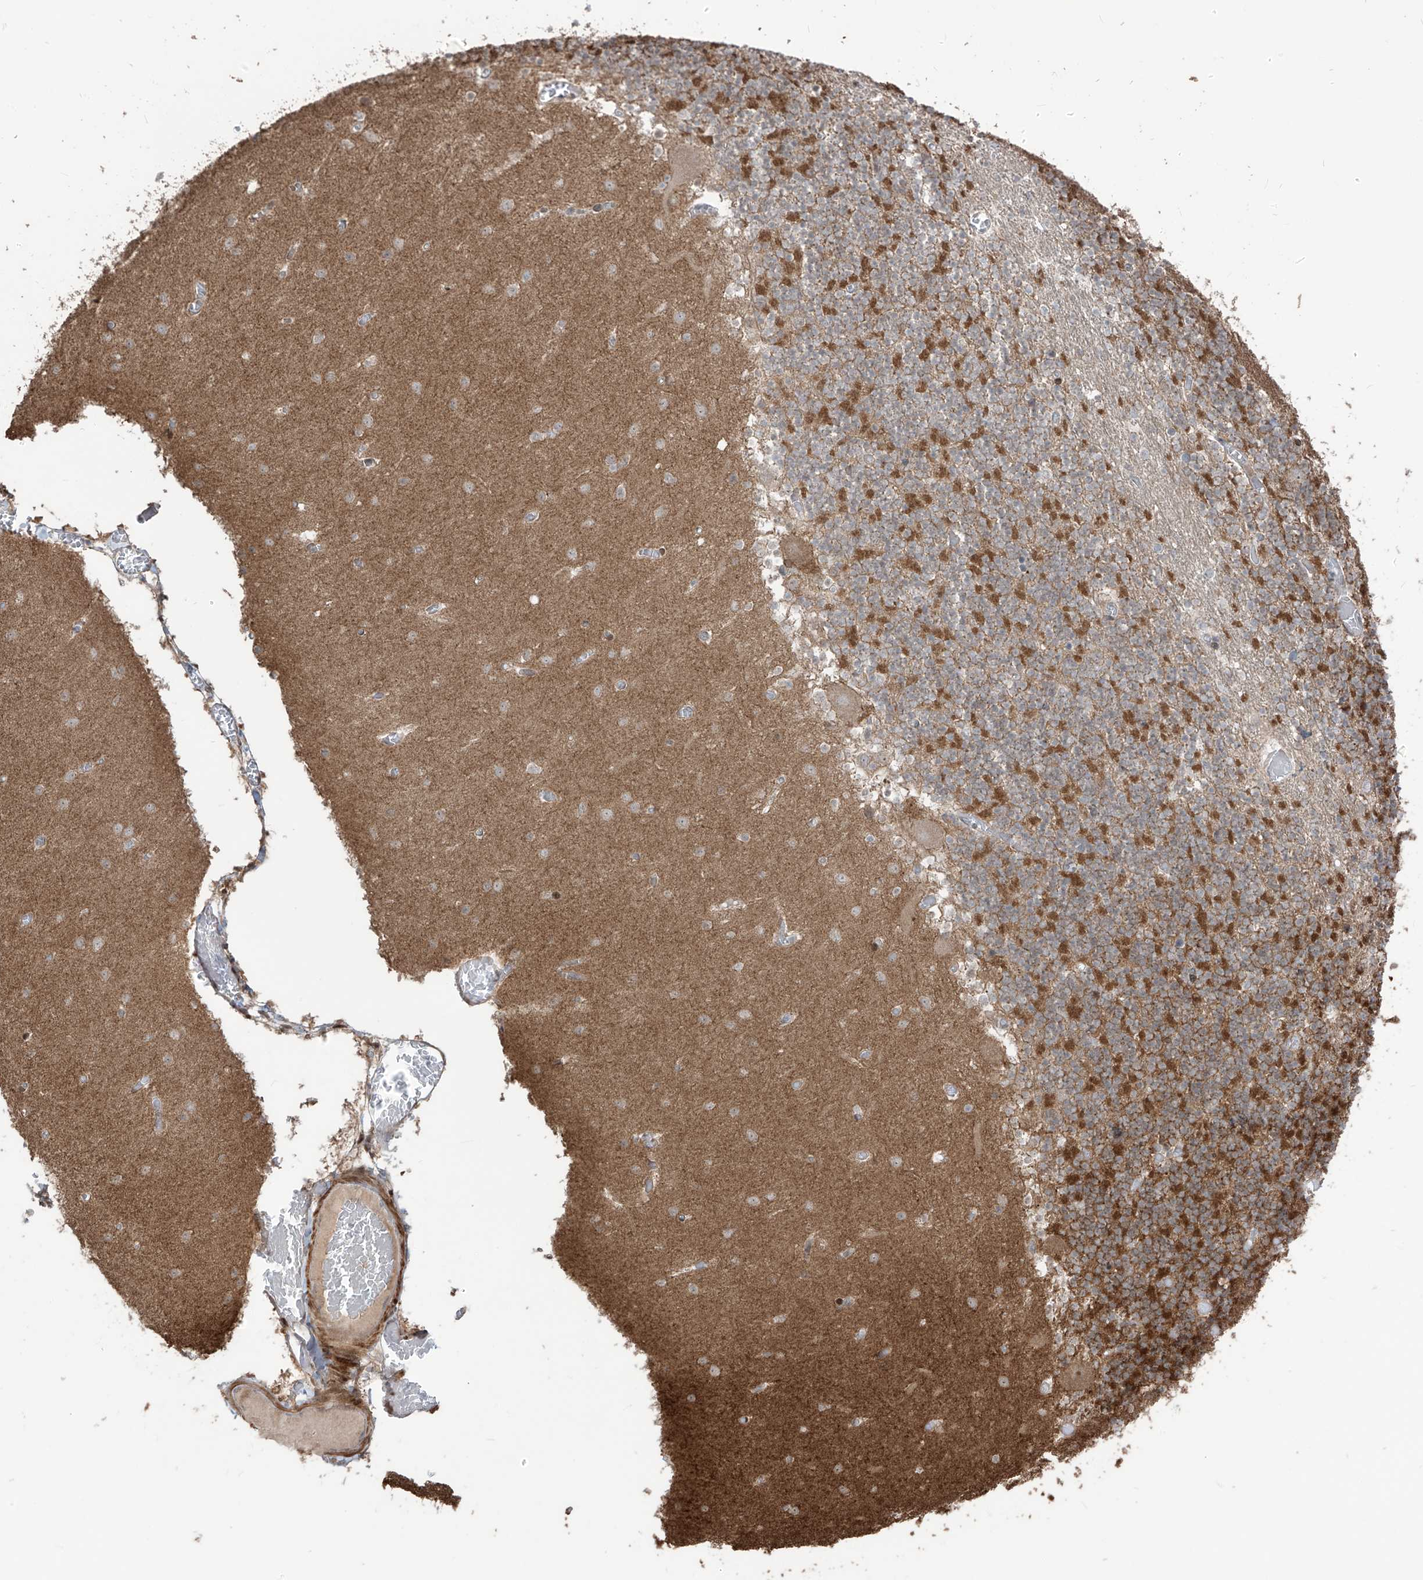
{"staining": {"intensity": "strong", "quantity": "25%-75%", "location": "cytoplasmic/membranous"}, "tissue": "cerebellum", "cell_type": "Cells in granular layer", "image_type": "normal", "snomed": [{"axis": "morphology", "description": "Normal tissue, NOS"}, {"axis": "topography", "description": "Cerebellum"}], "caption": "Protein staining of normal cerebellum reveals strong cytoplasmic/membranous staining in about 25%-75% of cells in granular layer.", "gene": "LRRC74A", "patient": {"sex": "female", "age": 28}}